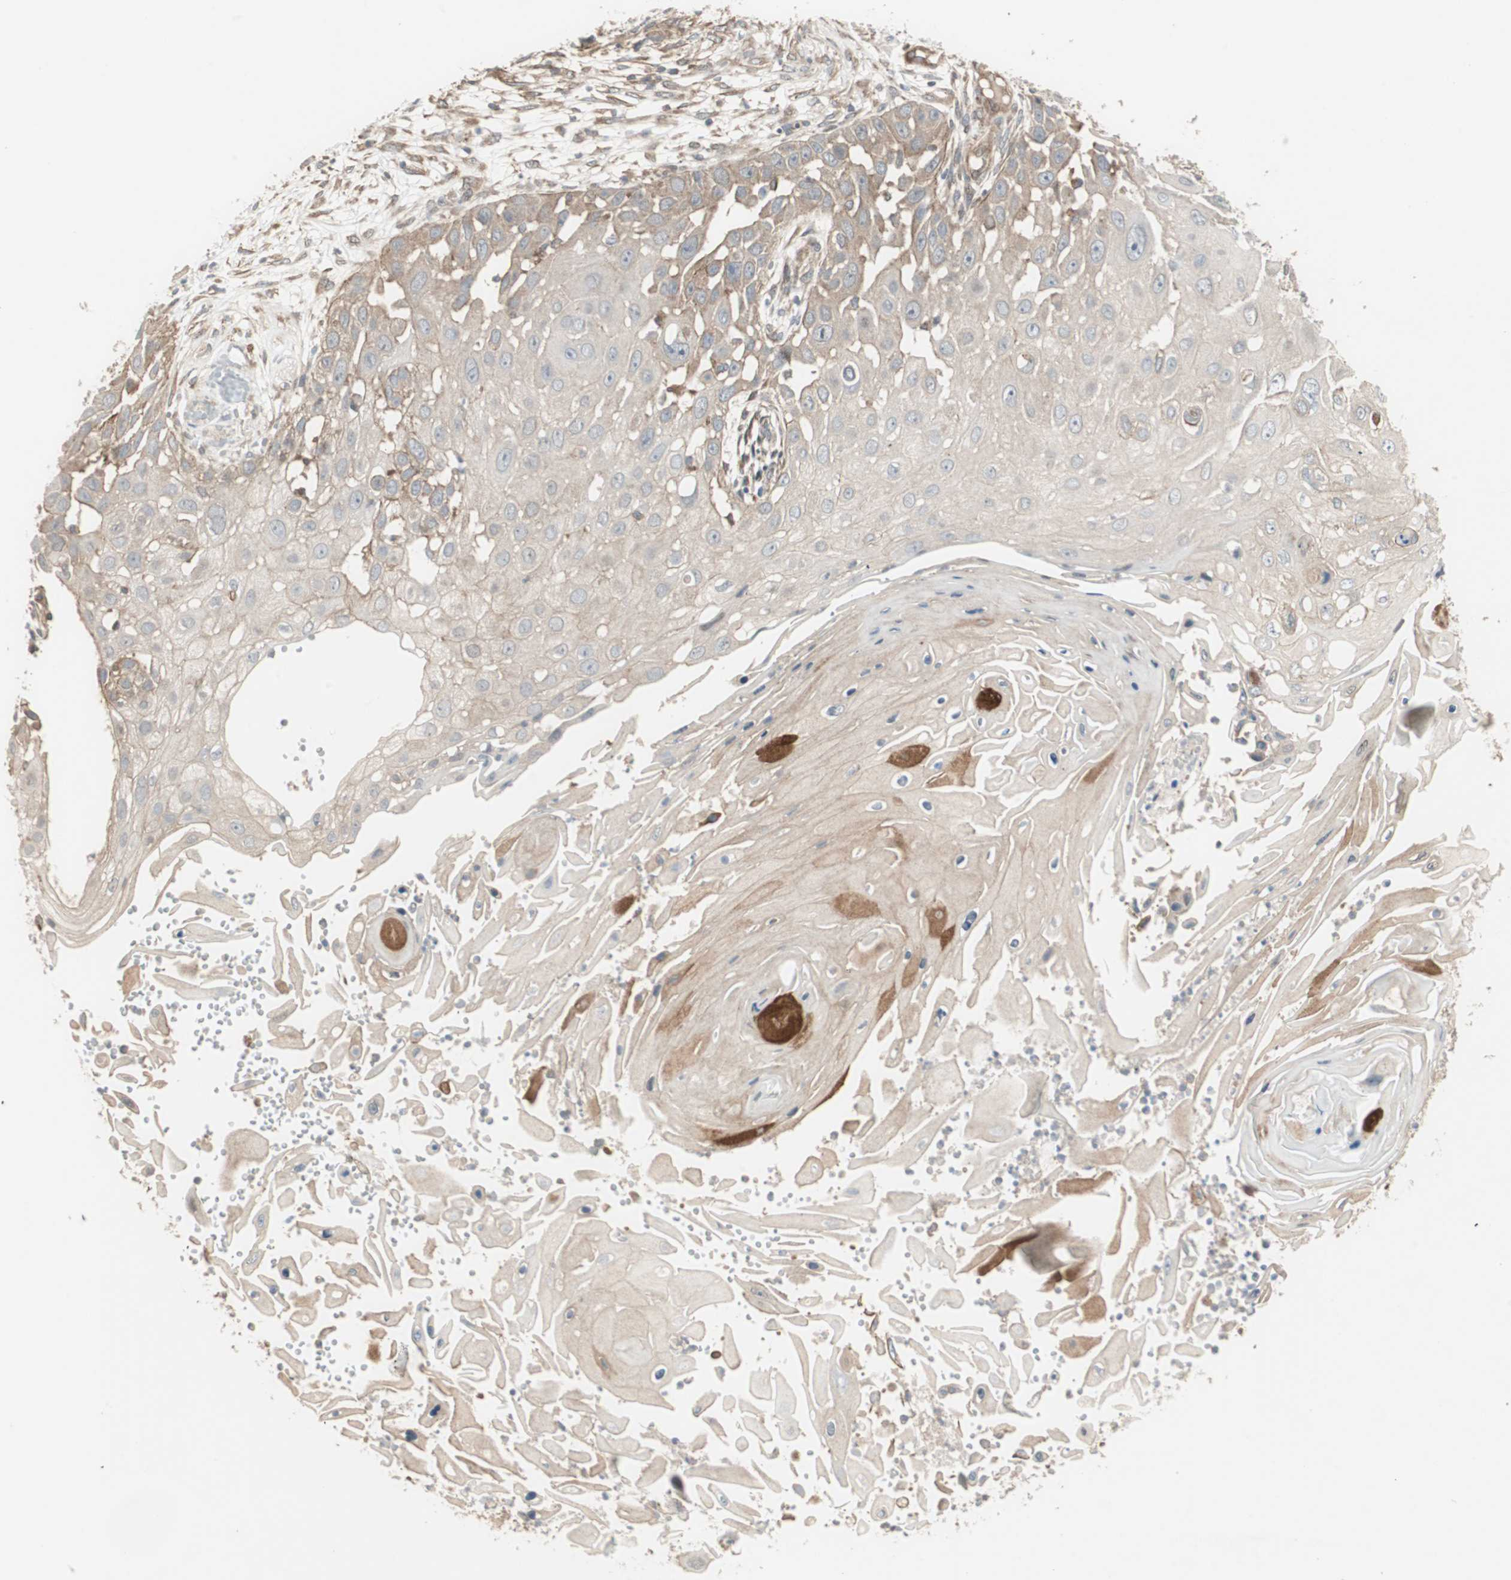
{"staining": {"intensity": "moderate", "quantity": "25%-75%", "location": "cytoplasmic/membranous"}, "tissue": "skin cancer", "cell_type": "Tumor cells", "image_type": "cancer", "snomed": [{"axis": "morphology", "description": "Squamous cell carcinoma, NOS"}, {"axis": "topography", "description": "Skin"}], "caption": "Immunohistochemistry (IHC) image of human skin cancer stained for a protein (brown), which demonstrates medium levels of moderate cytoplasmic/membranous expression in approximately 25%-75% of tumor cells.", "gene": "PFDN1", "patient": {"sex": "female", "age": 44}}